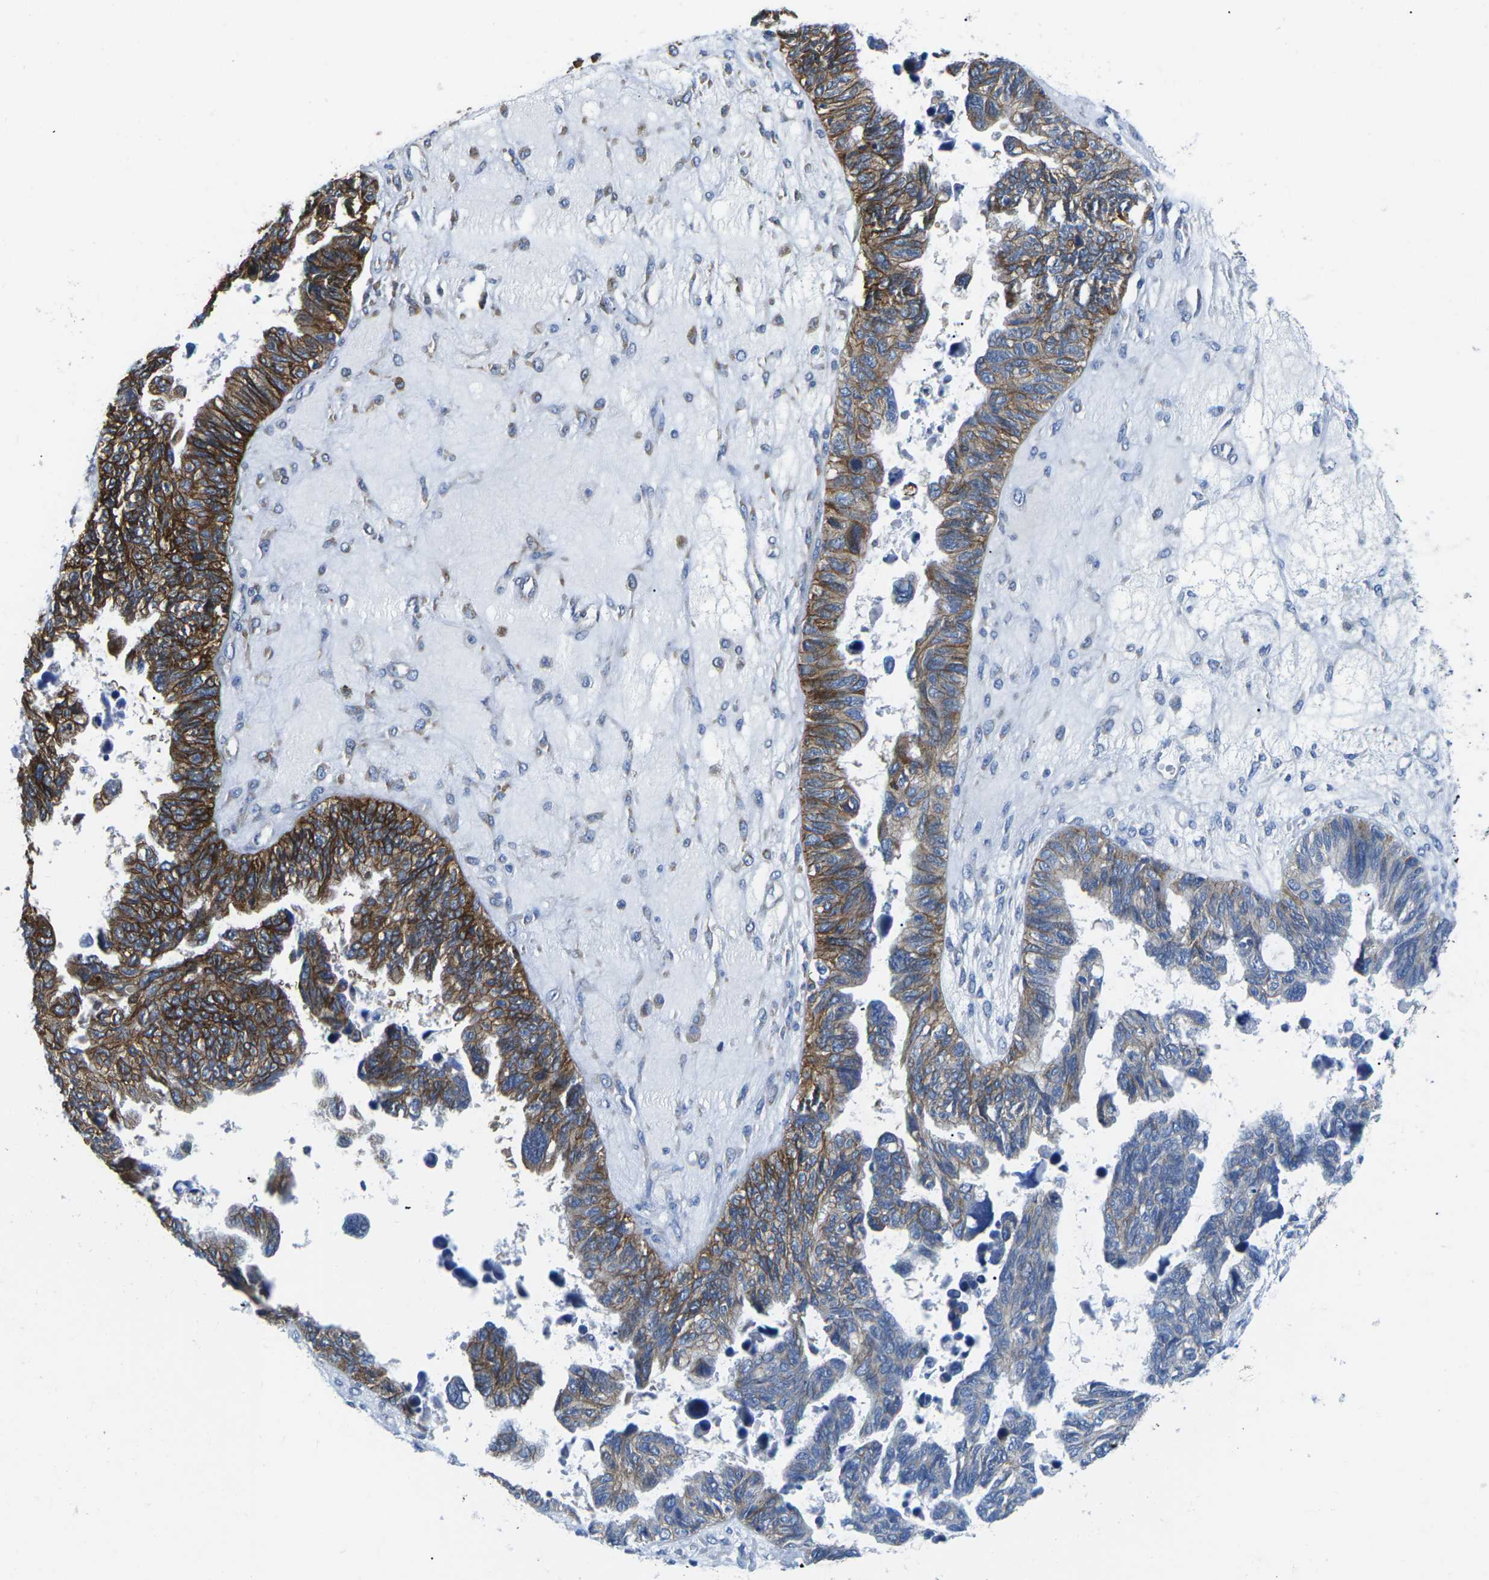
{"staining": {"intensity": "strong", "quantity": ">75%", "location": "cytoplasmic/membranous"}, "tissue": "ovarian cancer", "cell_type": "Tumor cells", "image_type": "cancer", "snomed": [{"axis": "morphology", "description": "Cystadenocarcinoma, serous, NOS"}, {"axis": "topography", "description": "Ovary"}], "caption": "There is high levels of strong cytoplasmic/membranous expression in tumor cells of ovarian cancer (serous cystadenocarcinoma), as demonstrated by immunohistochemical staining (brown color).", "gene": "DLG1", "patient": {"sex": "female", "age": 79}}